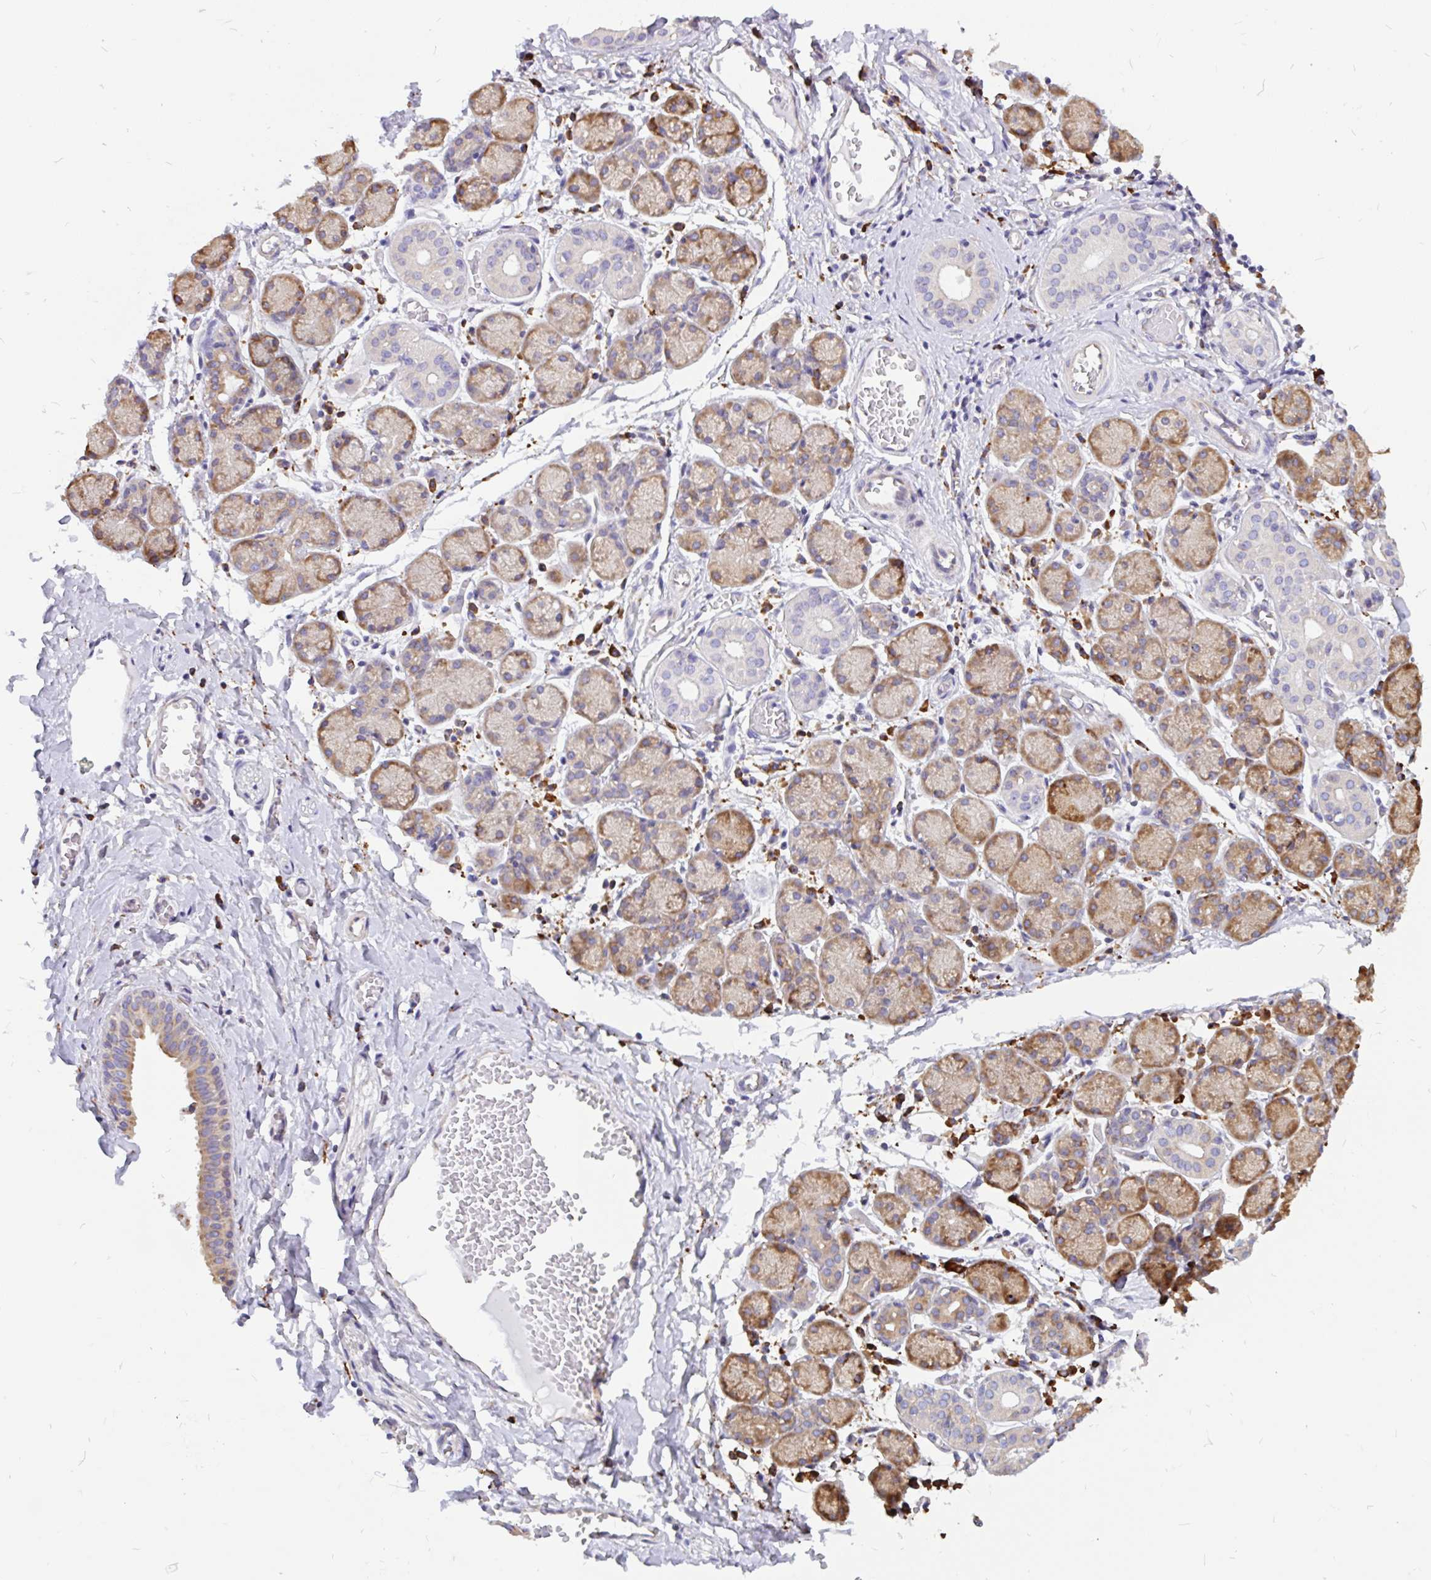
{"staining": {"intensity": "moderate", "quantity": ">75%", "location": "cytoplasmic/membranous"}, "tissue": "salivary gland", "cell_type": "Glandular cells", "image_type": "normal", "snomed": [{"axis": "morphology", "description": "Normal tissue, NOS"}, {"axis": "topography", "description": "Salivary gland"}], "caption": "Brown immunohistochemical staining in normal salivary gland shows moderate cytoplasmic/membranous staining in about >75% of glandular cells.", "gene": "EML5", "patient": {"sex": "female", "age": 24}}